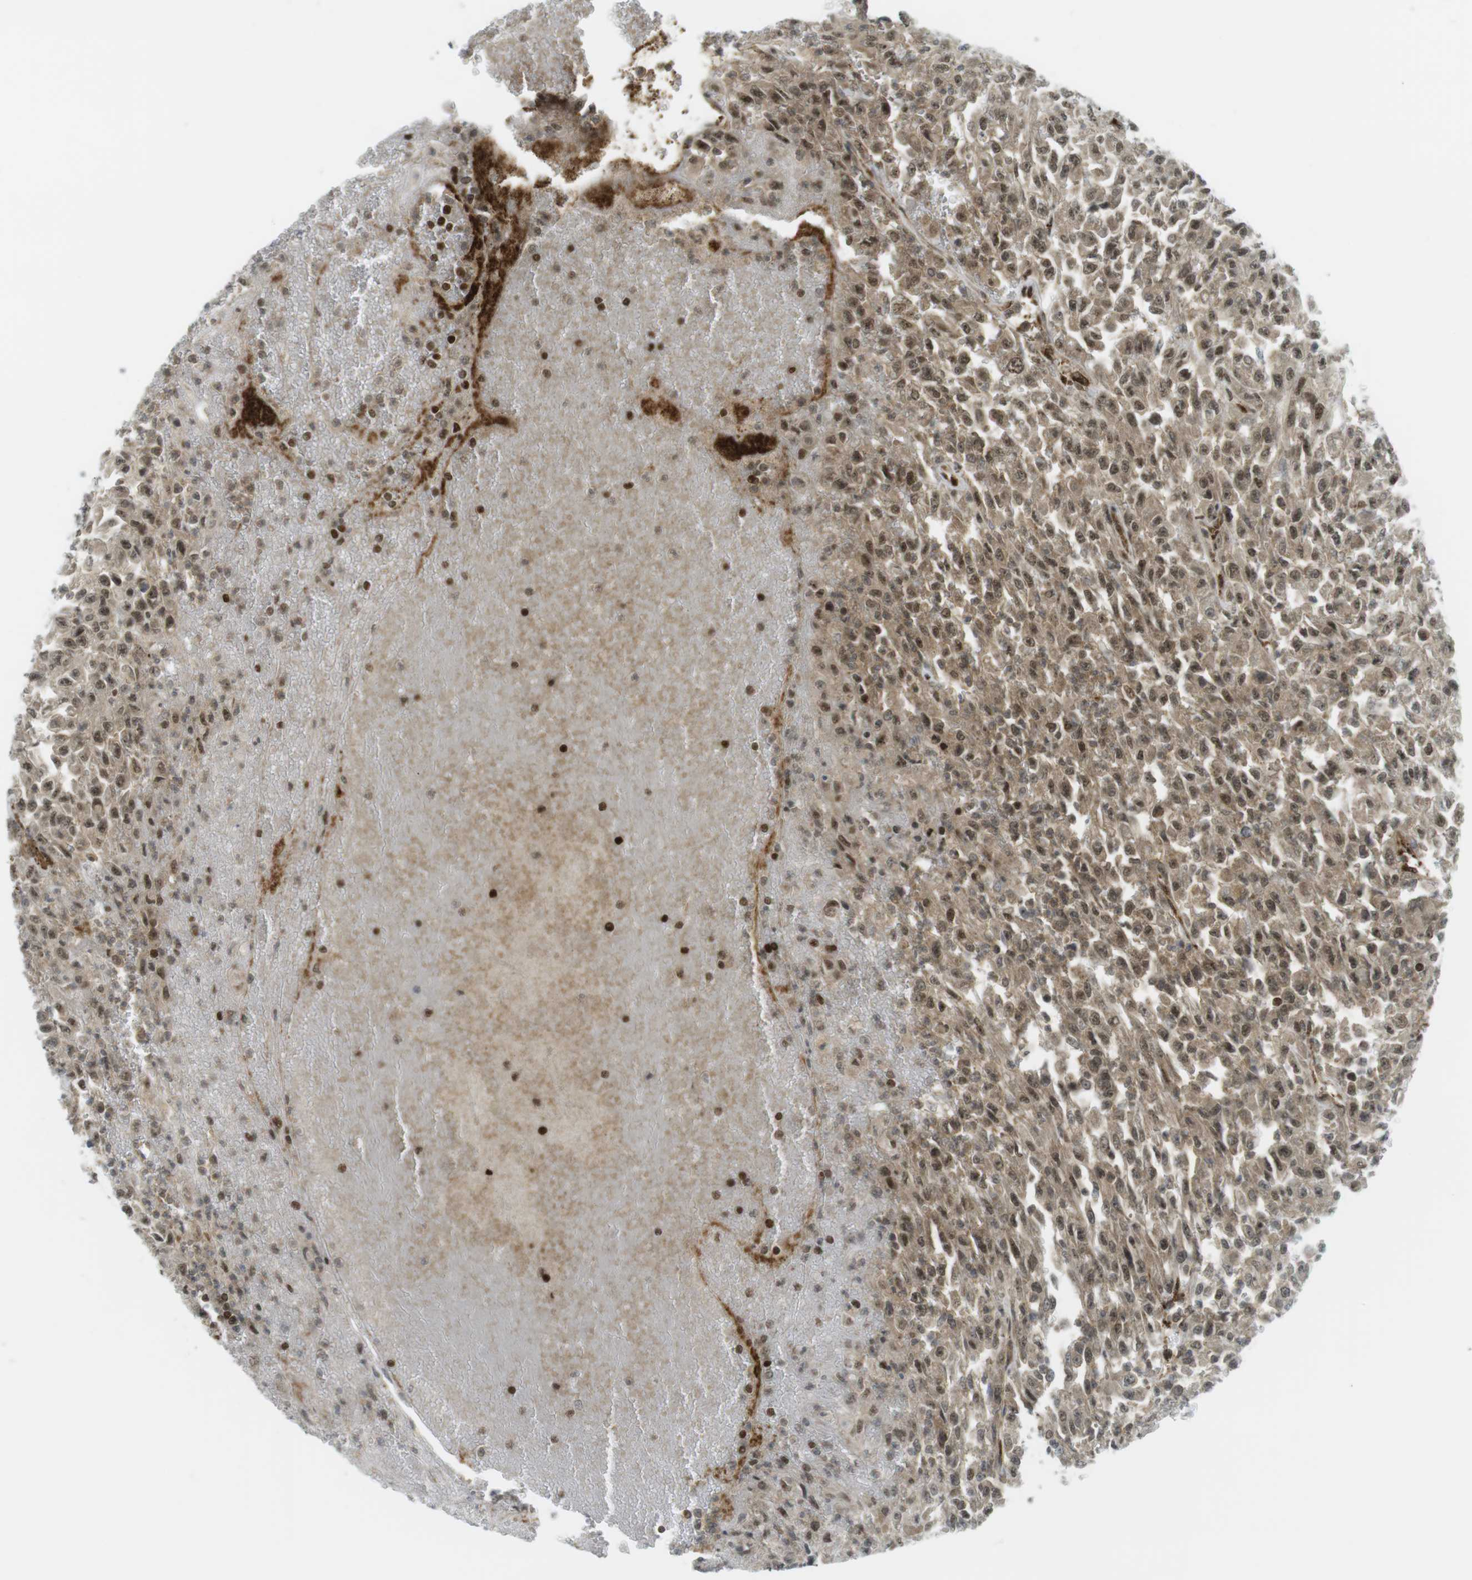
{"staining": {"intensity": "weak", "quantity": ">75%", "location": "cytoplasmic/membranous,nuclear"}, "tissue": "urothelial cancer", "cell_type": "Tumor cells", "image_type": "cancer", "snomed": [{"axis": "morphology", "description": "Urothelial carcinoma, High grade"}, {"axis": "topography", "description": "Urinary bladder"}], "caption": "The histopathology image displays staining of urothelial carcinoma (high-grade), revealing weak cytoplasmic/membranous and nuclear protein expression (brown color) within tumor cells.", "gene": "PPP1R13B", "patient": {"sex": "male", "age": 46}}